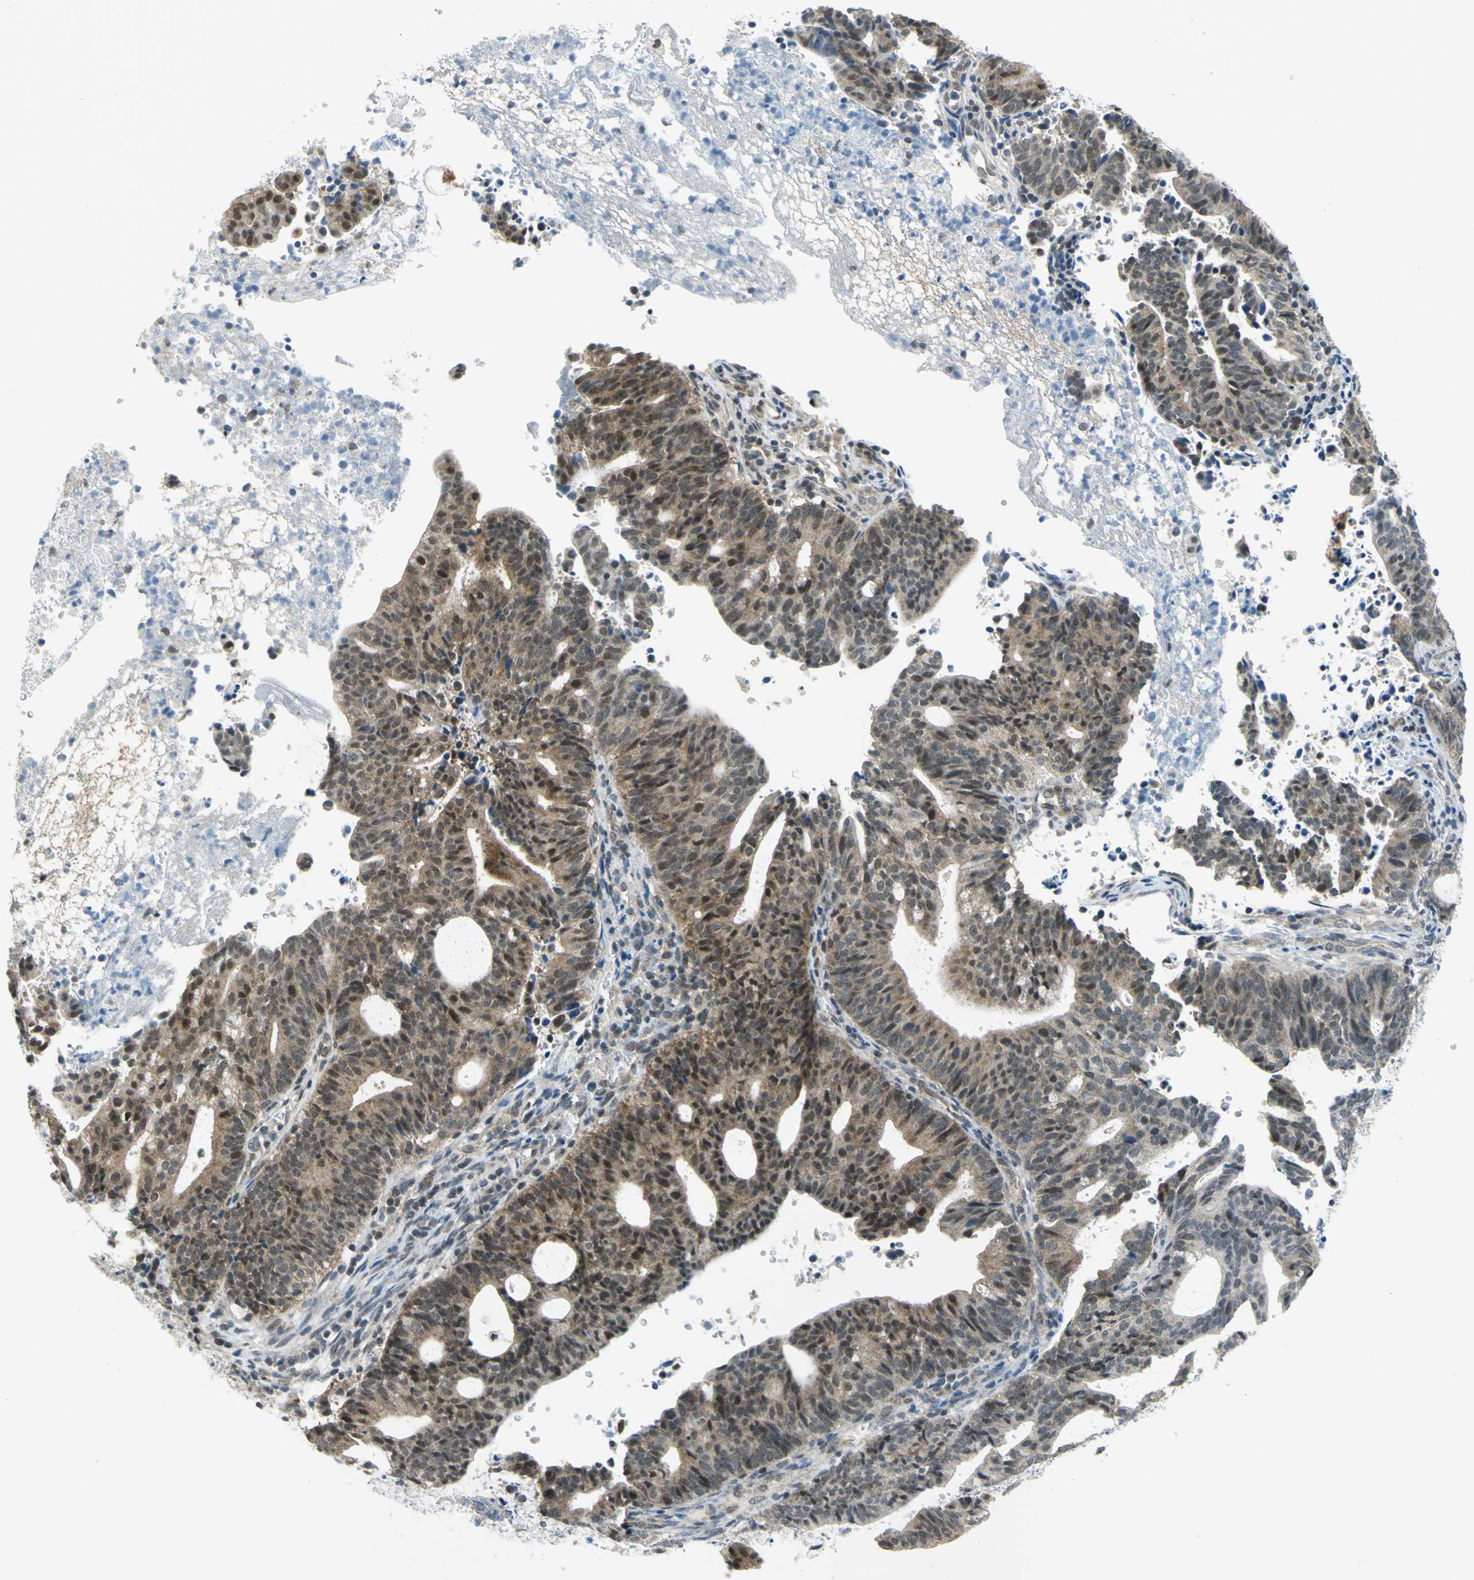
{"staining": {"intensity": "moderate", "quantity": ">75%", "location": "cytoplasmic/membranous,nuclear"}, "tissue": "endometrial cancer", "cell_type": "Tumor cells", "image_type": "cancer", "snomed": [{"axis": "morphology", "description": "Adenocarcinoma, NOS"}, {"axis": "topography", "description": "Uterus"}], "caption": "DAB immunohistochemical staining of human endometrial cancer reveals moderate cytoplasmic/membranous and nuclear protein staining in approximately >75% of tumor cells.", "gene": "PIN1", "patient": {"sex": "female", "age": 83}}